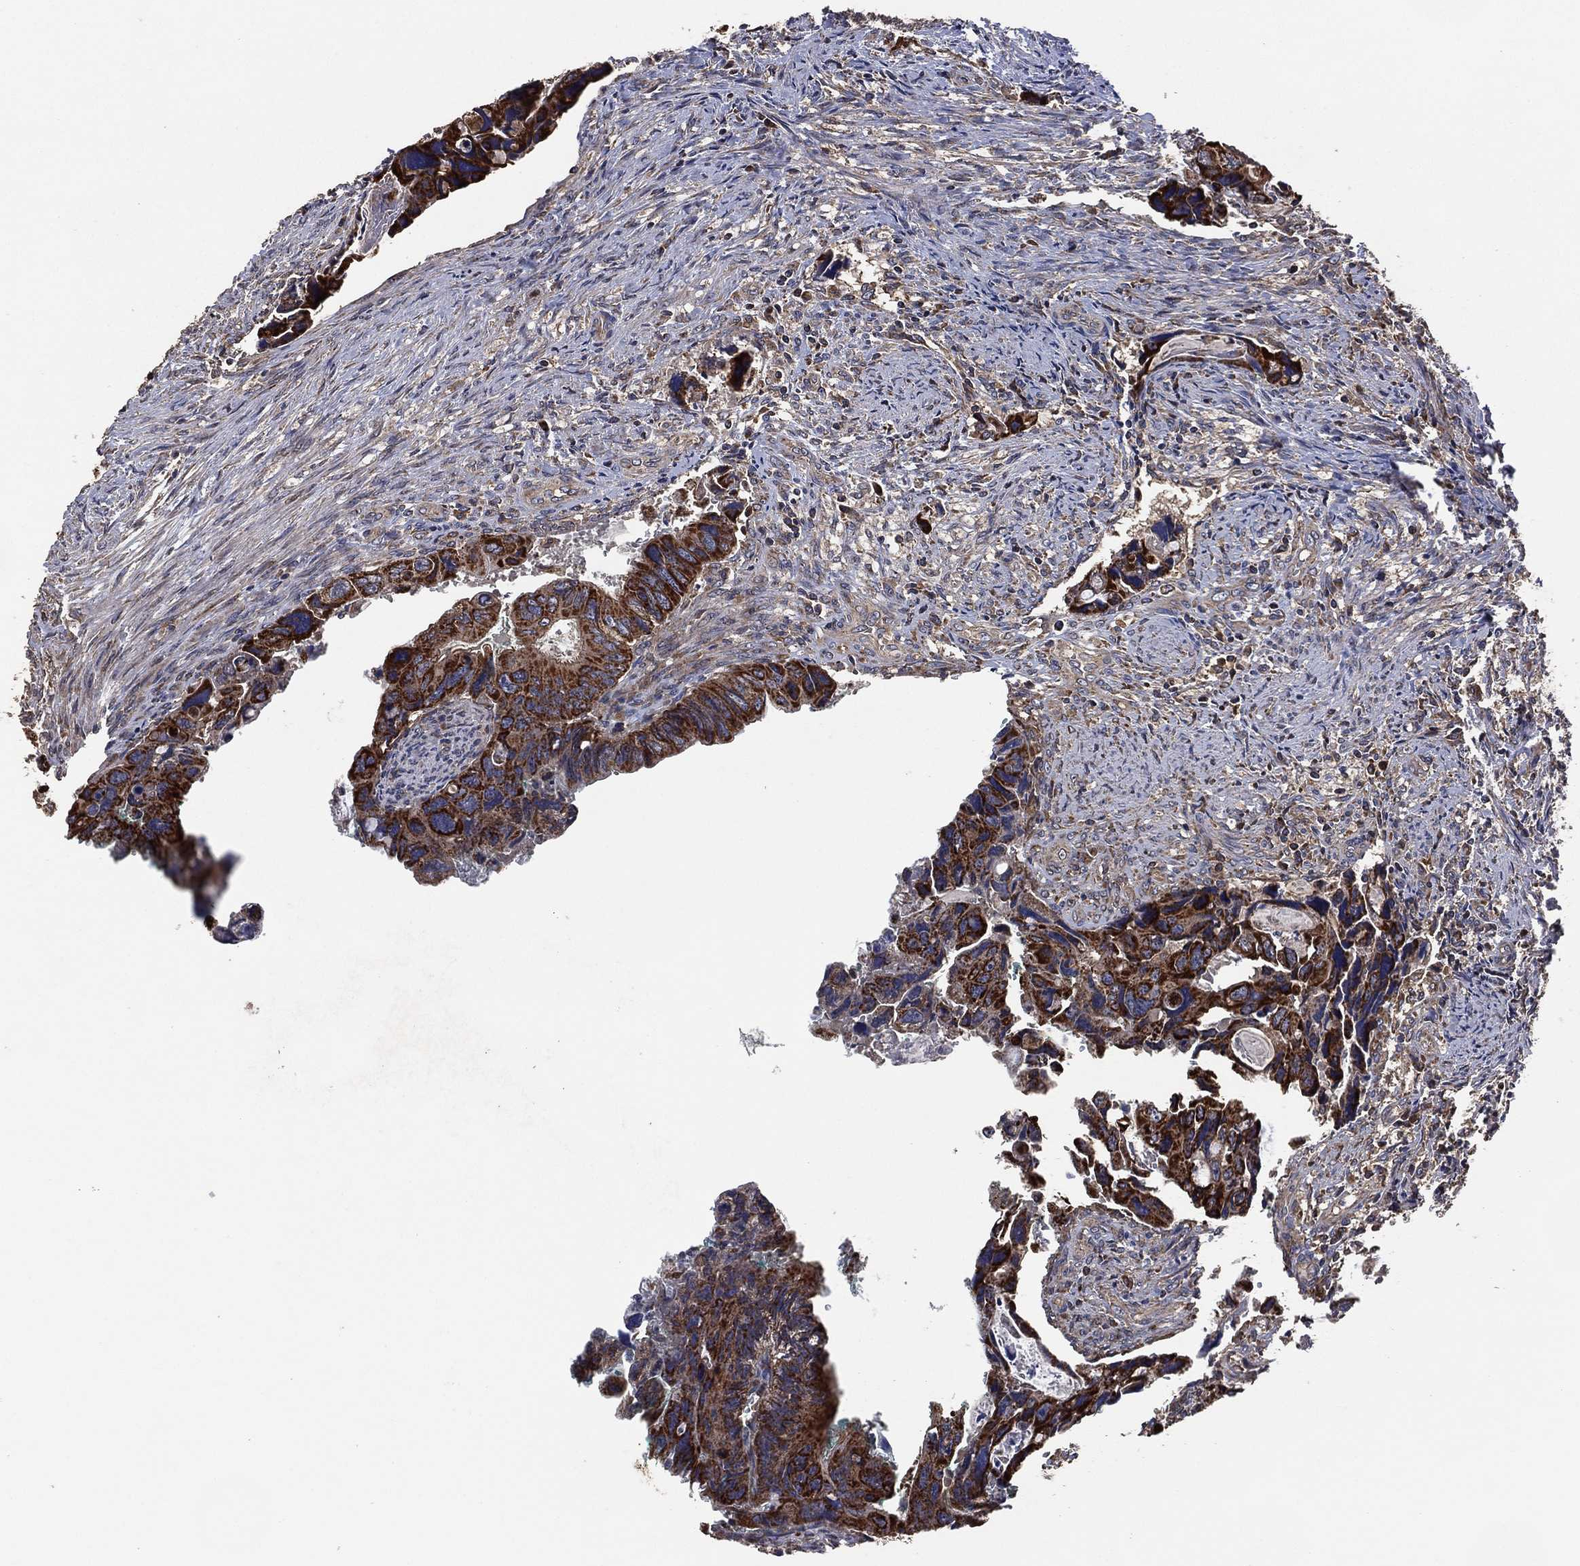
{"staining": {"intensity": "strong", "quantity": ">75%", "location": "cytoplasmic/membranous"}, "tissue": "colorectal cancer", "cell_type": "Tumor cells", "image_type": "cancer", "snomed": [{"axis": "morphology", "description": "Adenocarcinoma, NOS"}, {"axis": "topography", "description": "Rectum"}], "caption": "This is a histology image of immunohistochemistry staining of colorectal cancer (adenocarcinoma), which shows strong expression in the cytoplasmic/membranous of tumor cells.", "gene": "LIMD1", "patient": {"sex": "male", "age": 62}}